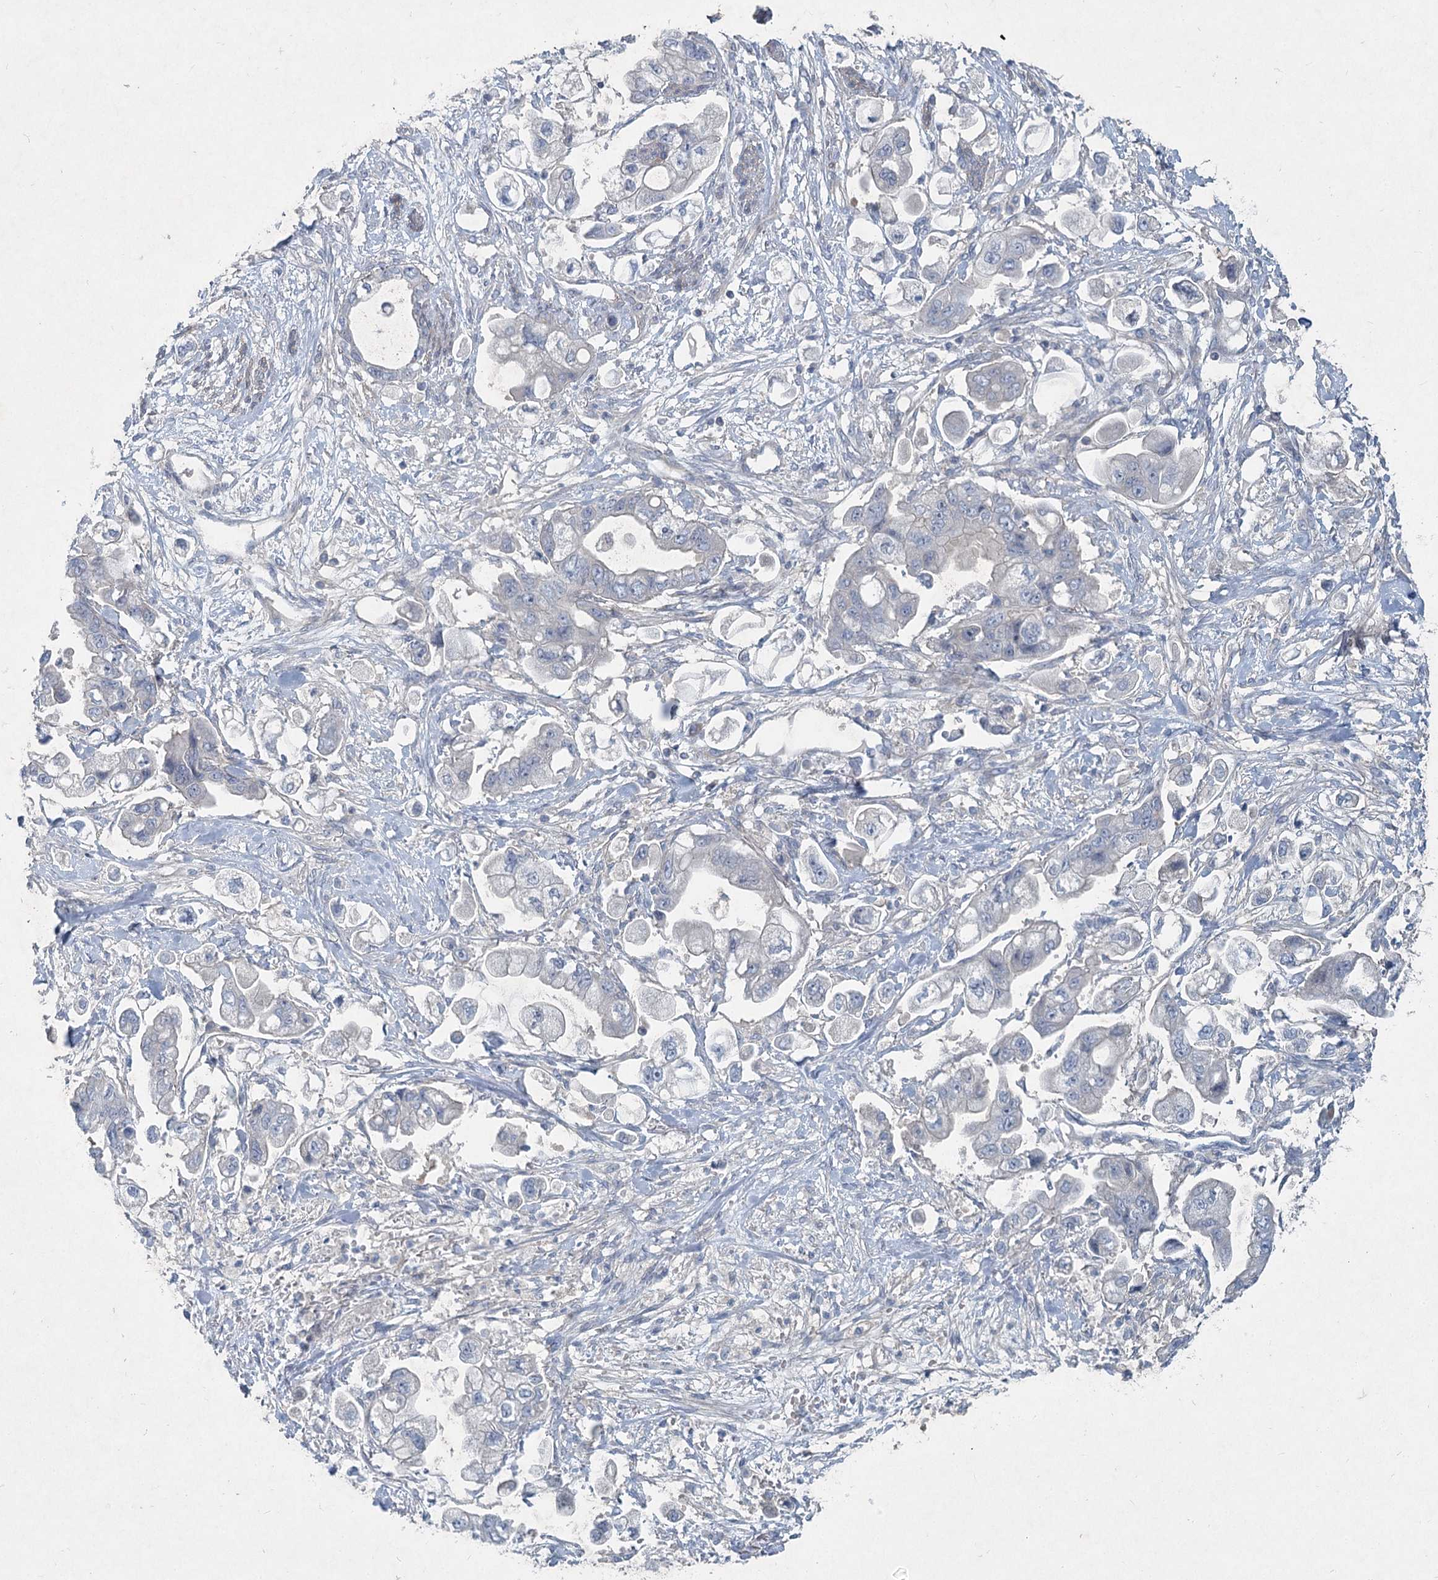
{"staining": {"intensity": "negative", "quantity": "none", "location": "none"}, "tissue": "stomach cancer", "cell_type": "Tumor cells", "image_type": "cancer", "snomed": [{"axis": "morphology", "description": "Adenocarcinoma, NOS"}, {"axis": "topography", "description": "Stomach"}], "caption": "High magnification brightfield microscopy of stomach adenocarcinoma stained with DAB (3,3'-diaminobenzidine) (brown) and counterstained with hematoxylin (blue): tumor cells show no significant expression.", "gene": "DNMBP", "patient": {"sex": "male", "age": 62}}